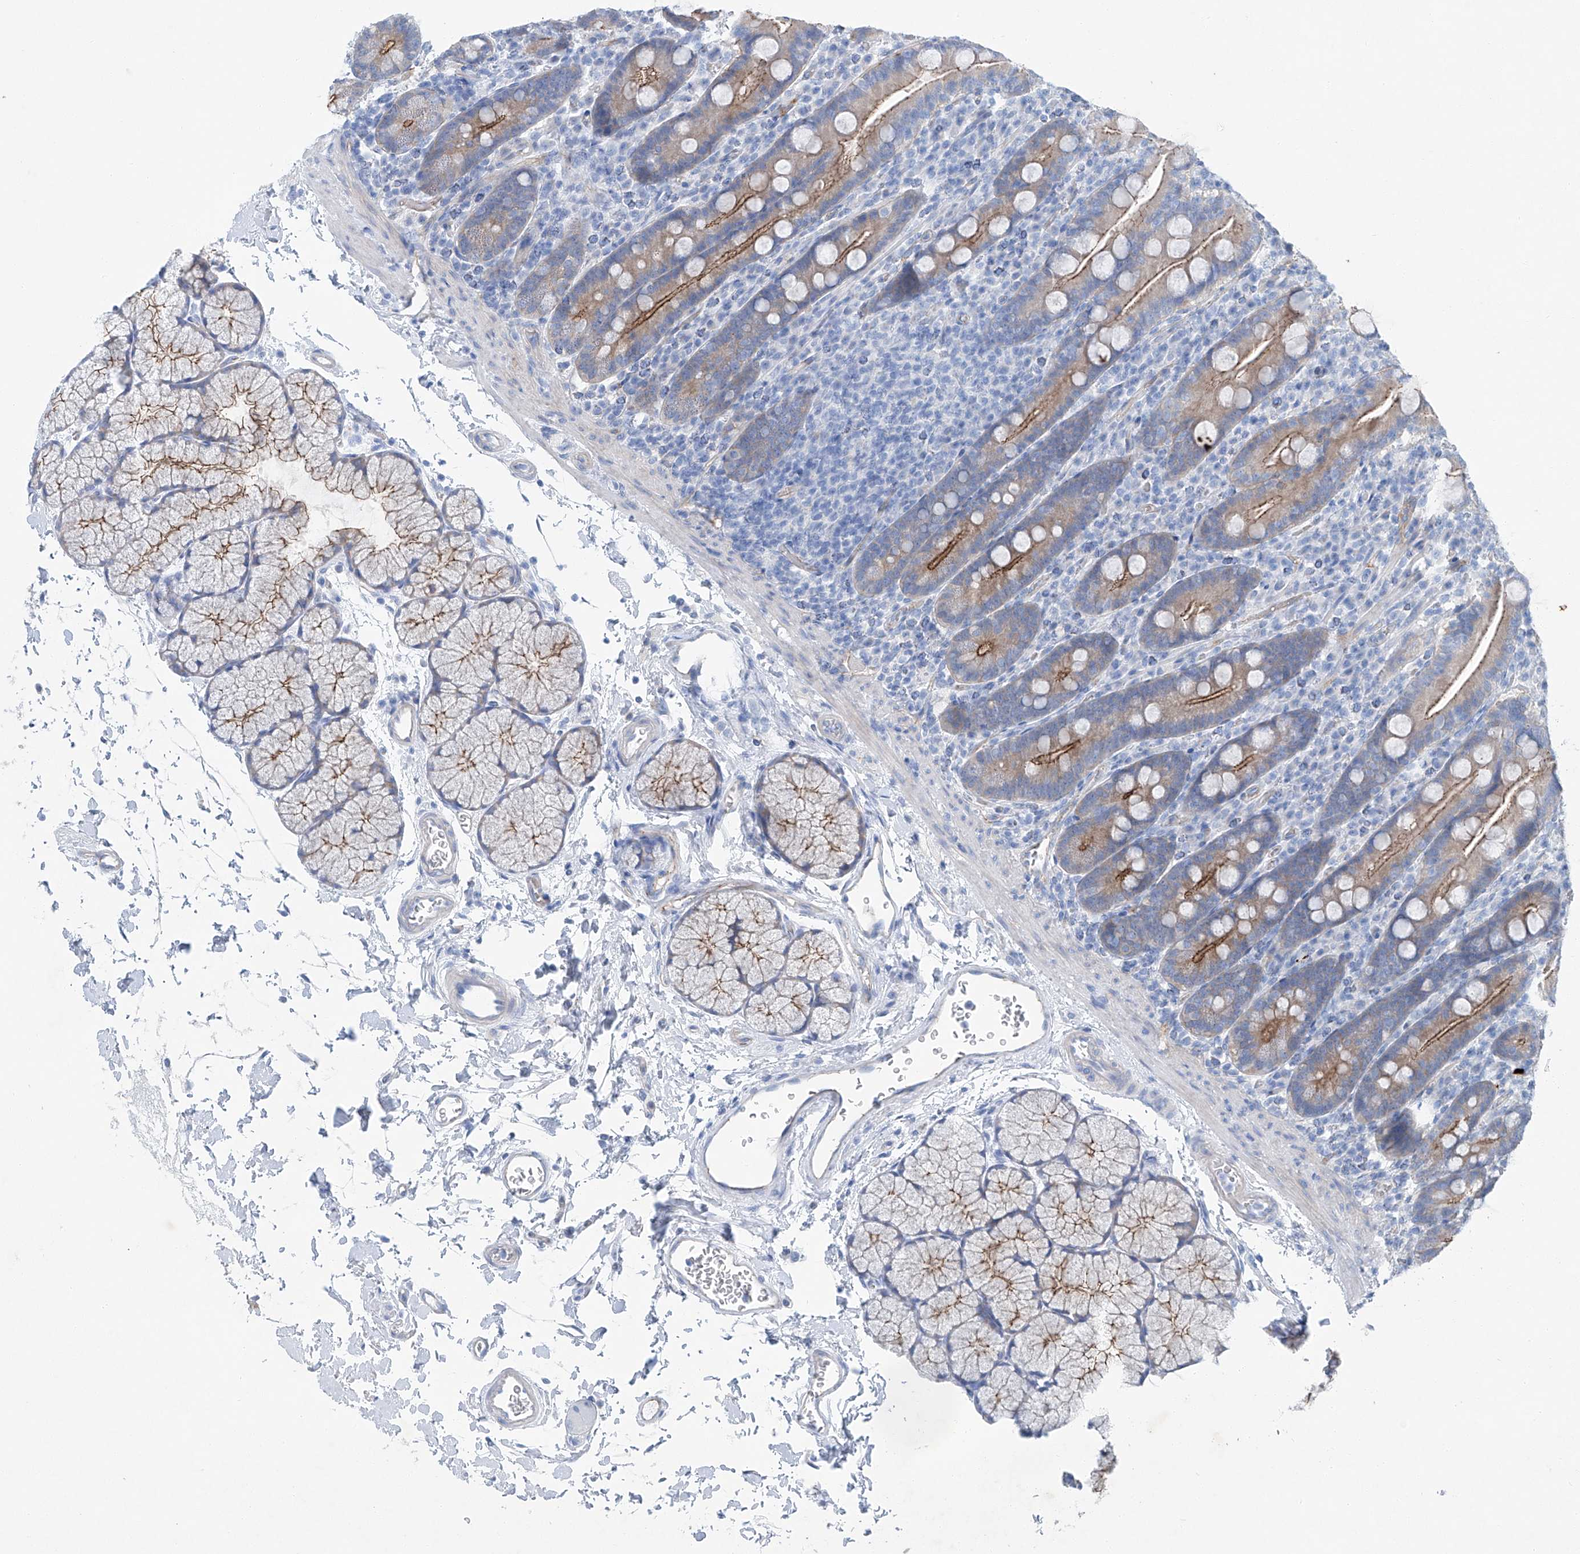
{"staining": {"intensity": "moderate", "quantity": ">75%", "location": "cytoplasmic/membranous"}, "tissue": "duodenum", "cell_type": "Glandular cells", "image_type": "normal", "snomed": [{"axis": "morphology", "description": "Normal tissue, NOS"}, {"axis": "topography", "description": "Duodenum"}], "caption": "This photomicrograph shows immunohistochemistry staining of normal duodenum, with medium moderate cytoplasmic/membranous staining in about >75% of glandular cells.", "gene": "MAGI1", "patient": {"sex": "male", "age": 35}}